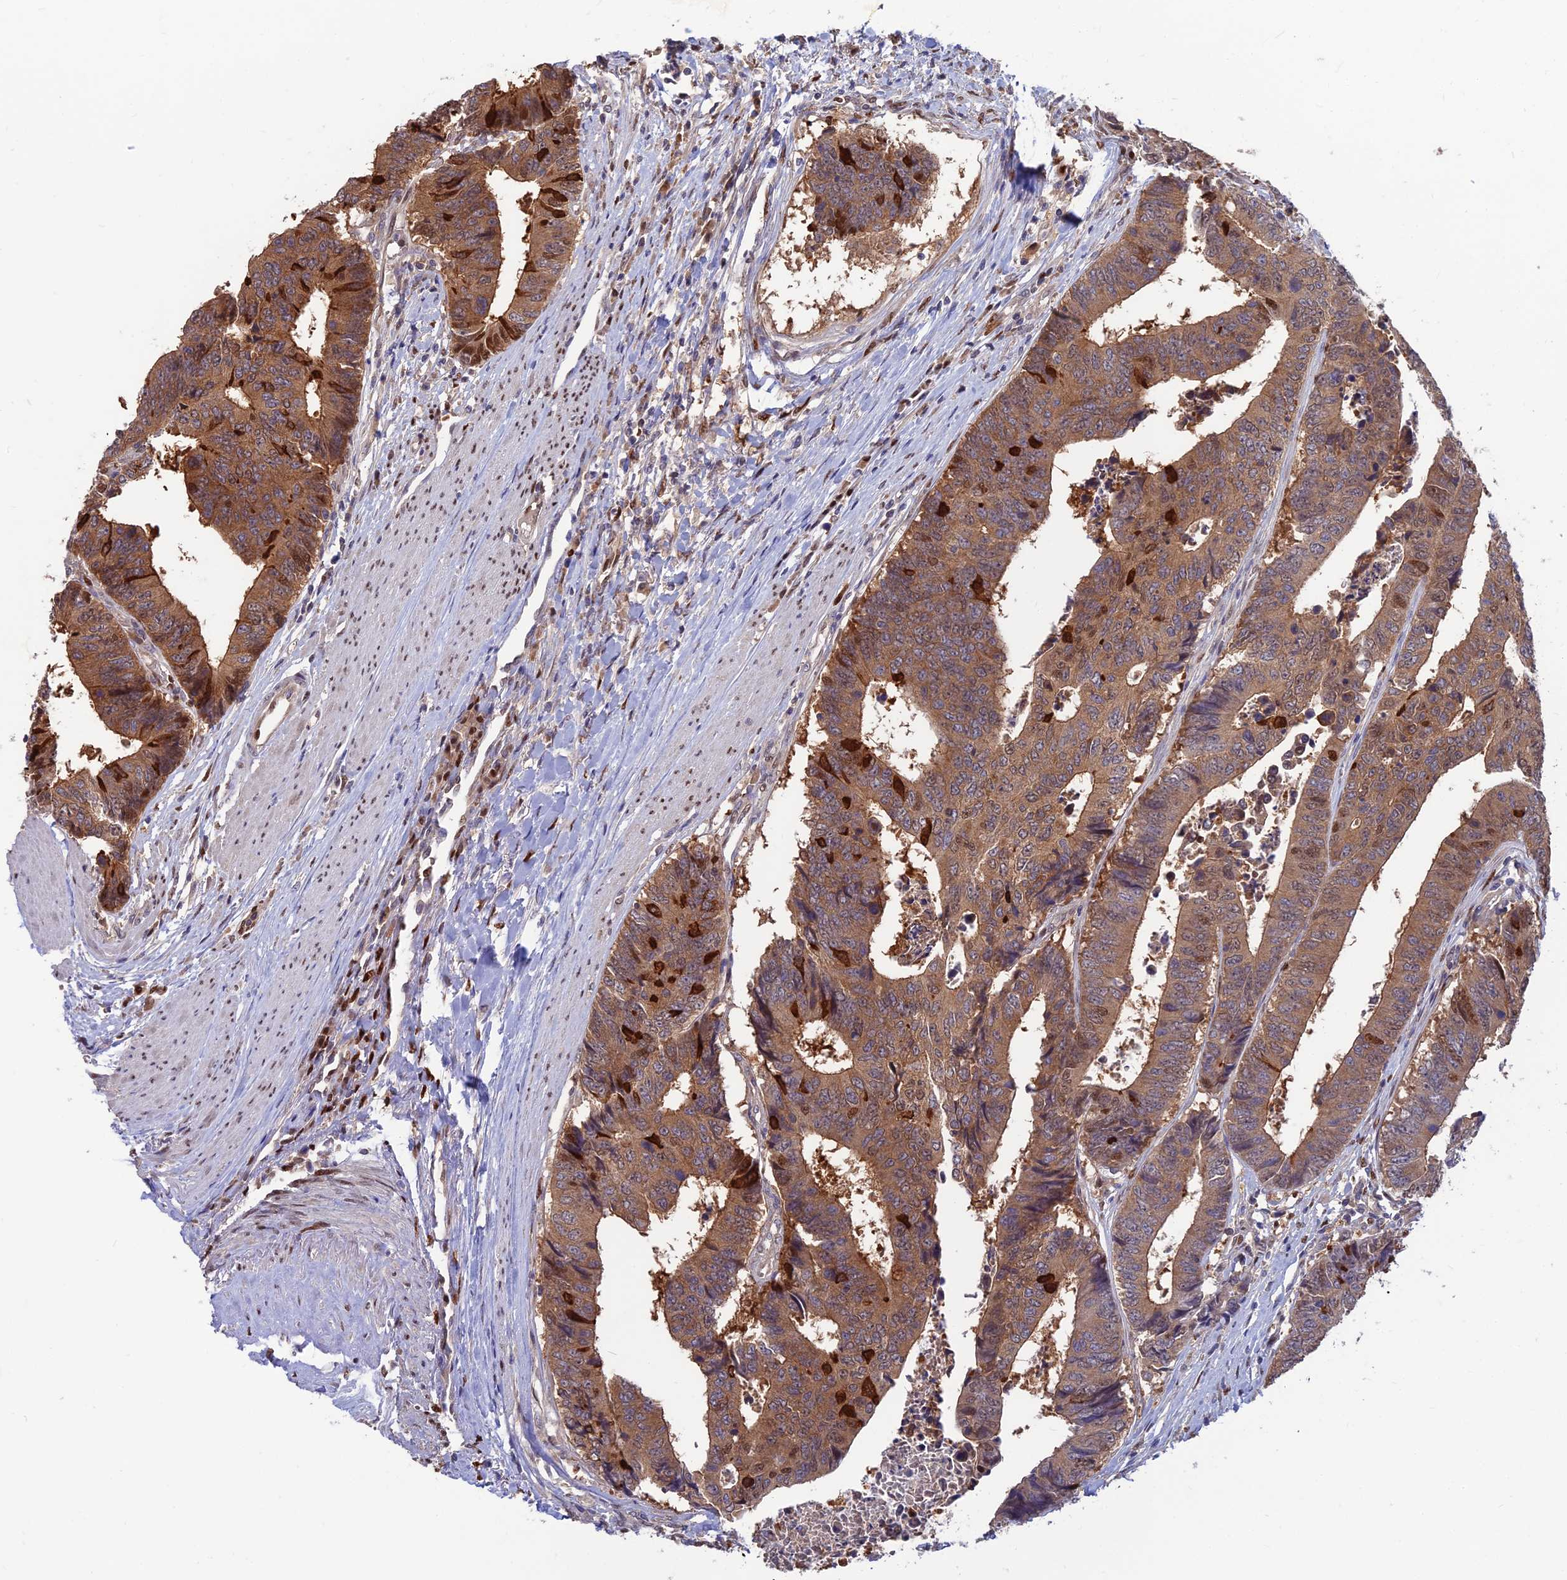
{"staining": {"intensity": "moderate", "quantity": ">75%", "location": "cytoplasmic/membranous,nuclear"}, "tissue": "colorectal cancer", "cell_type": "Tumor cells", "image_type": "cancer", "snomed": [{"axis": "morphology", "description": "Adenocarcinoma, NOS"}, {"axis": "topography", "description": "Rectum"}], "caption": "Human colorectal adenocarcinoma stained with a protein marker shows moderate staining in tumor cells.", "gene": "DNPEP", "patient": {"sex": "male", "age": 84}}